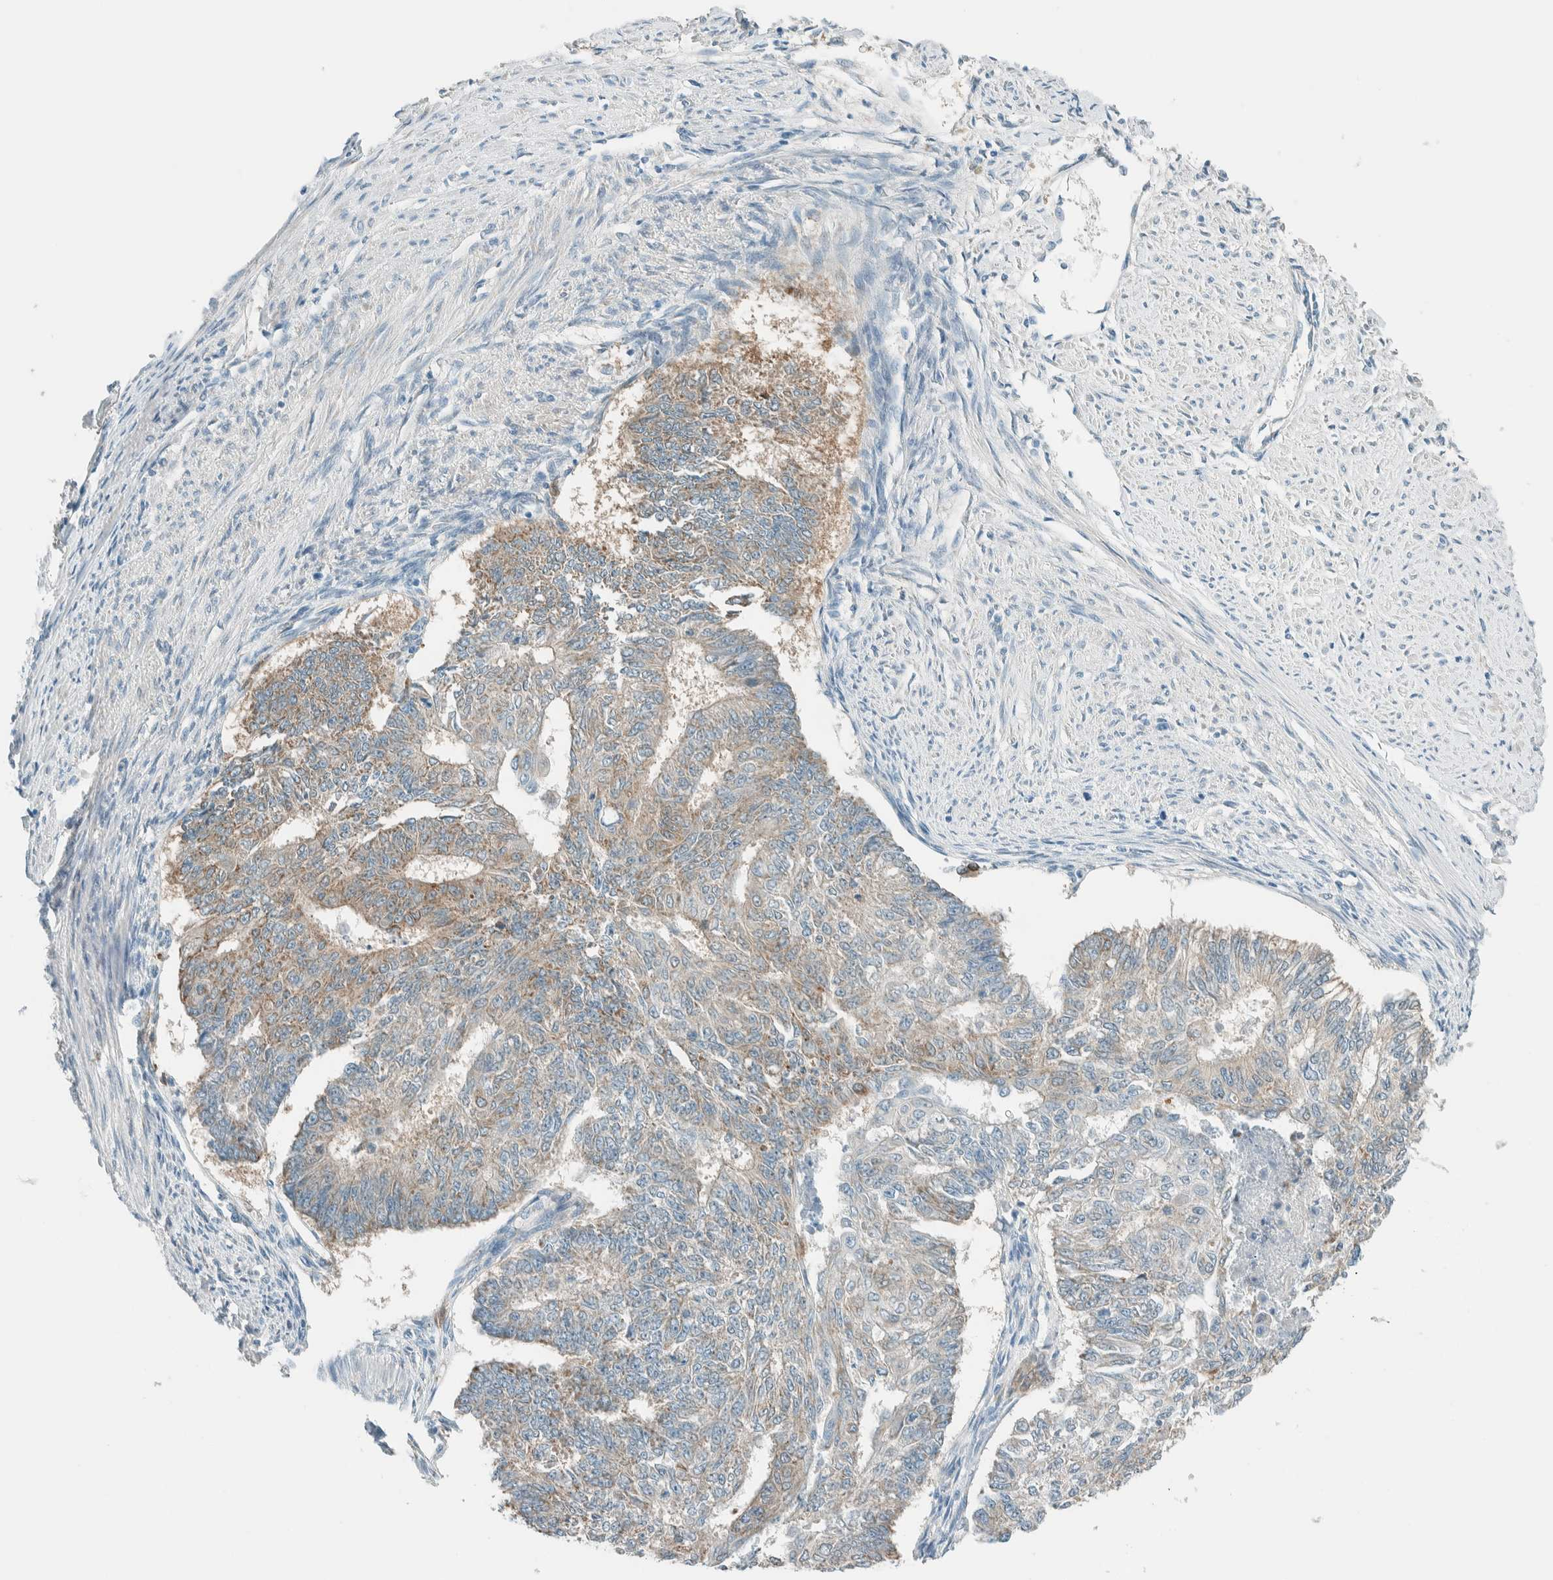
{"staining": {"intensity": "moderate", "quantity": "25%-75%", "location": "cytoplasmic/membranous"}, "tissue": "endometrial cancer", "cell_type": "Tumor cells", "image_type": "cancer", "snomed": [{"axis": "morphology", "description": "Adenocarcinoma, NOS"}, {"axis": "topography", "description": "Endometrium"}], "caption": "The image exhibits a brown stain indicating the presence of a protein in the cytoplasmic/membranous of tumor cells in adenocarcinoma (endometrial).", "gene": "ALDH7A1", "patient": {"sex": "female", "age": 32}}